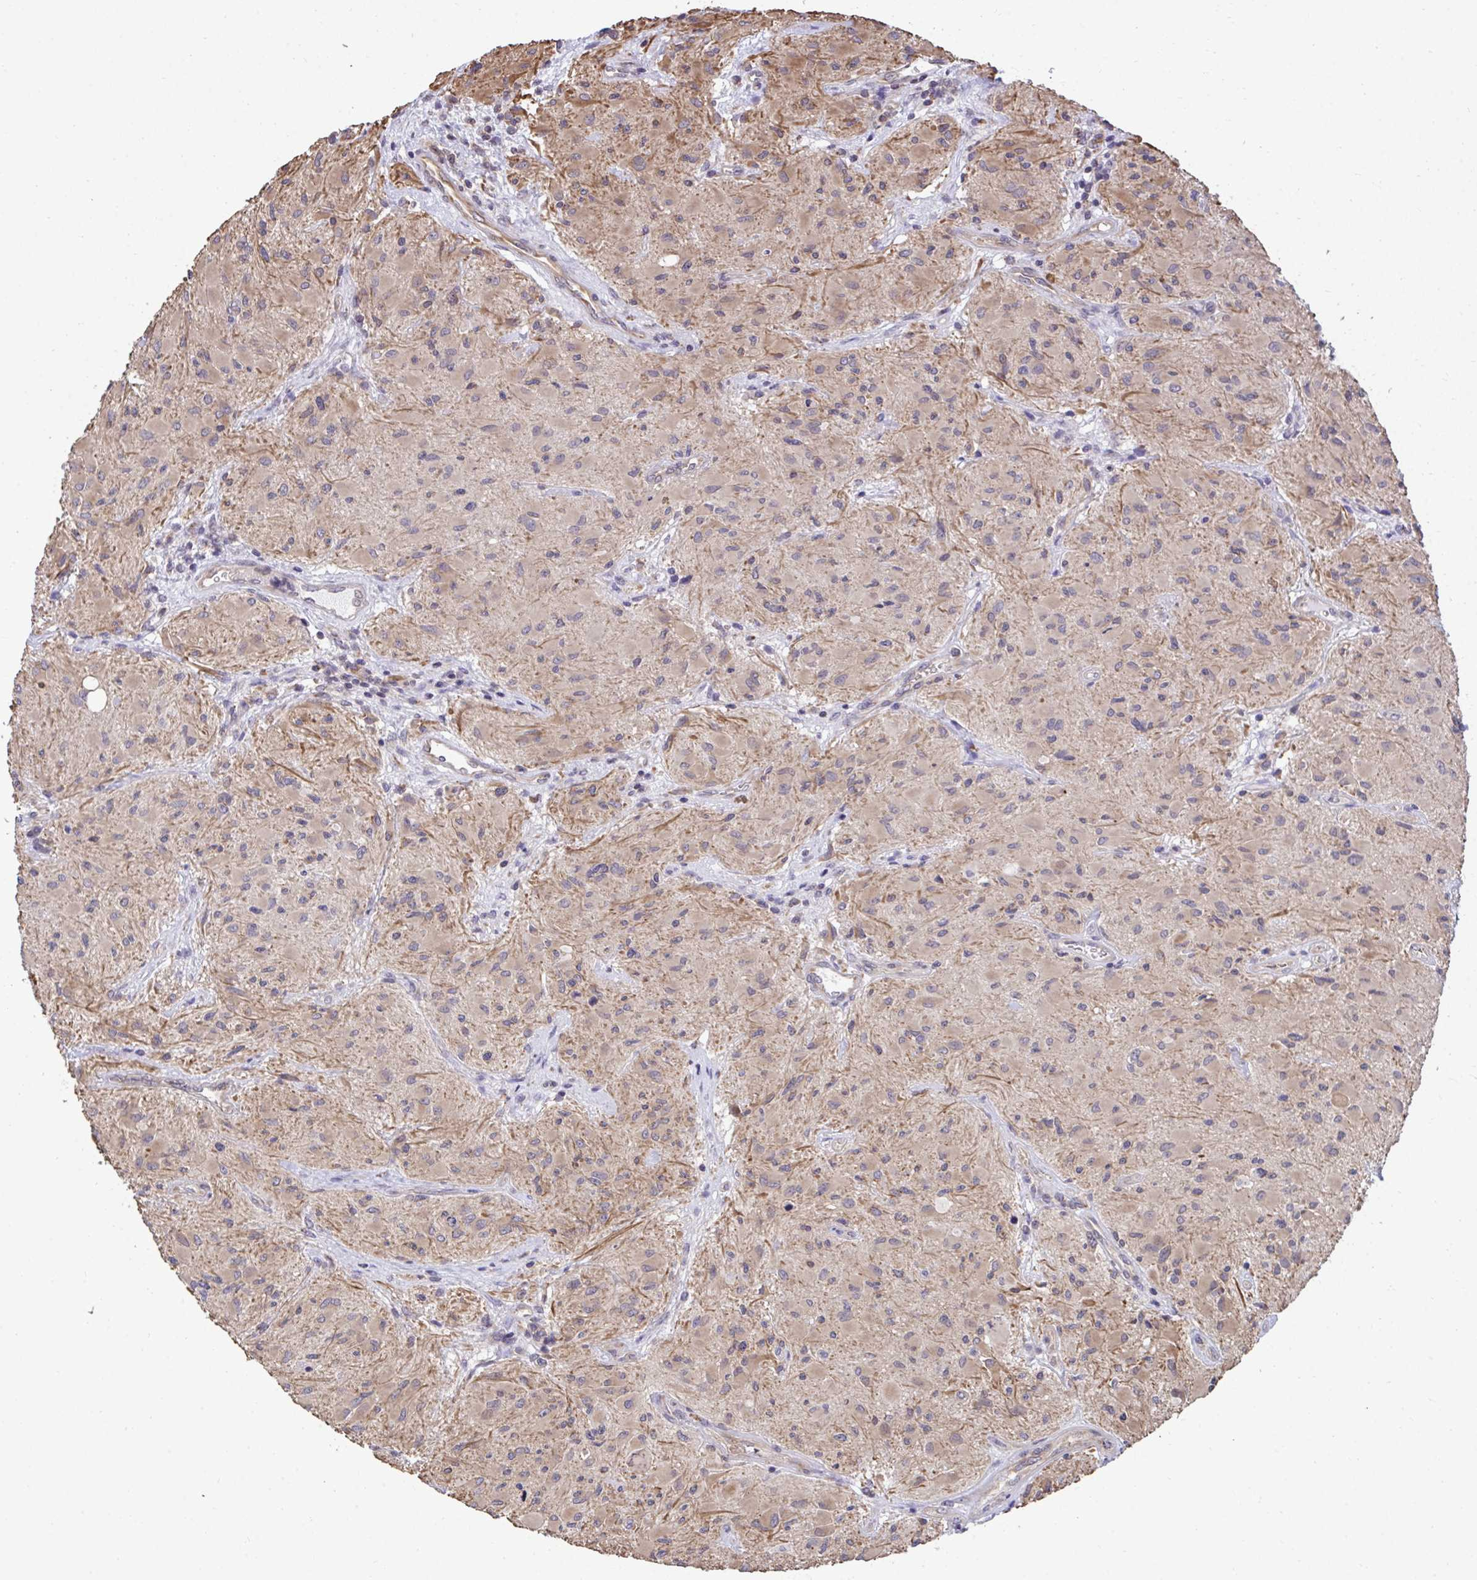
{"staining": {"intensity": "moderate", "quantity": "25%-75%", "location": "cytoplasmic/membranous"}, "tissue": "glioma", "cell_type": "Tumor cells", "image_type": "cancer", "snomed": [{"axis": "morphology", "description": "Glioma, malignant, High grade"}, {"axis": "topography", "description": "Brain"}], "caption": "Protein expression by IHC shows moderate cytoplasmic/membranous staining in about 25%-75% of tumor cells in malignant glioma (high-grade). Nuclei are stained in blue.", "gene": "RPS15", "patient": {"sex": "female", "age": 65}}